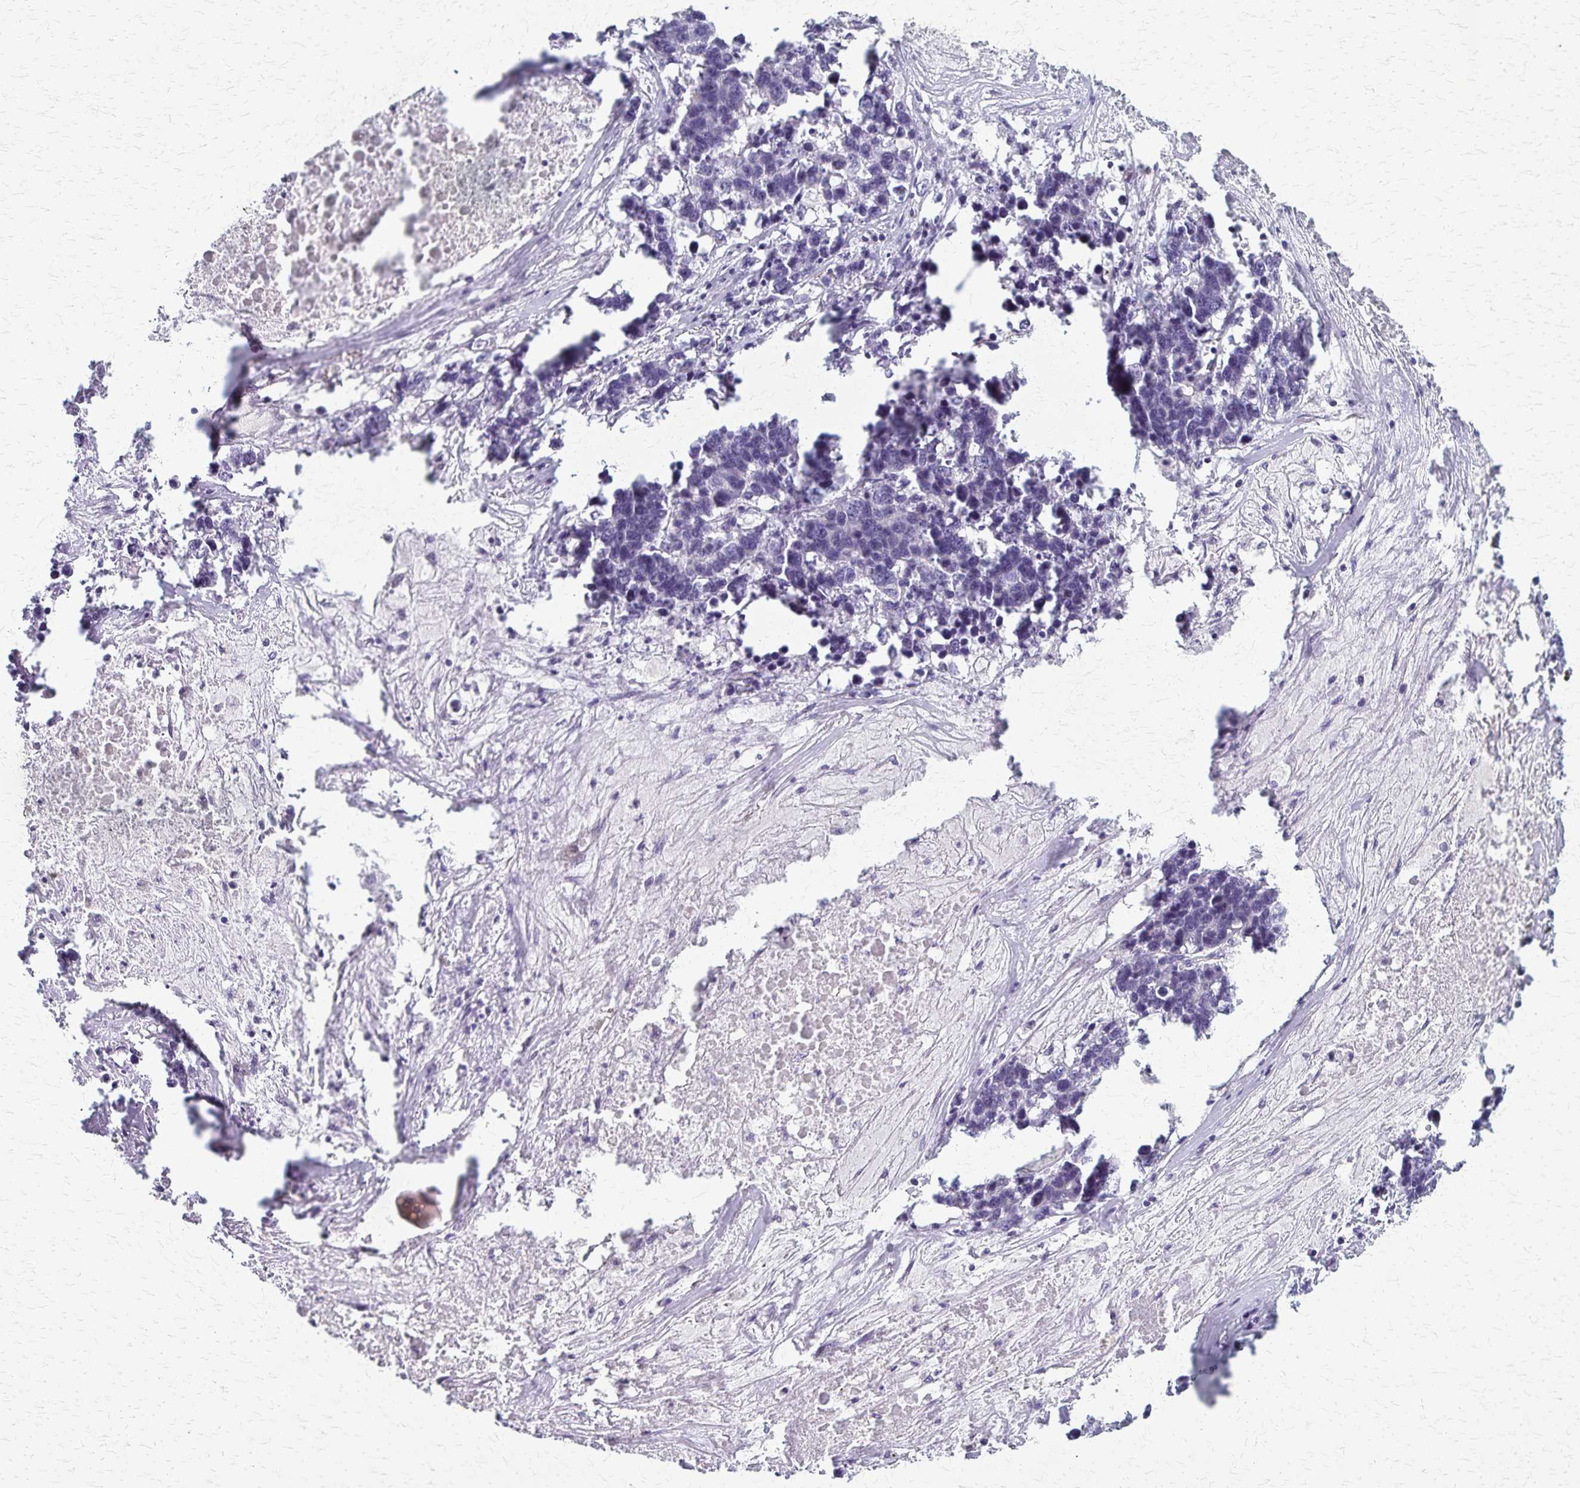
{"staining": {"intensity": "negative", "quantity": "none", "location": "none"}, "tissue": "lung cancer", "cell_type": "Tumor cells", "image_type": "cancer", "snomed": [{"axis": "morphology", "description": "Adenocarcinoma, NOS"}, {"axis": "topography", "description": "Lung"}], "caption": "Immunohistochemistry (IHC) micrograph of neoplastic tissue: human lung cancer stained with DAB reveals no significant protein positivity in tumor cells.", "gene": "RASL10B", "patient": {"sex": "female", "age": 51}}